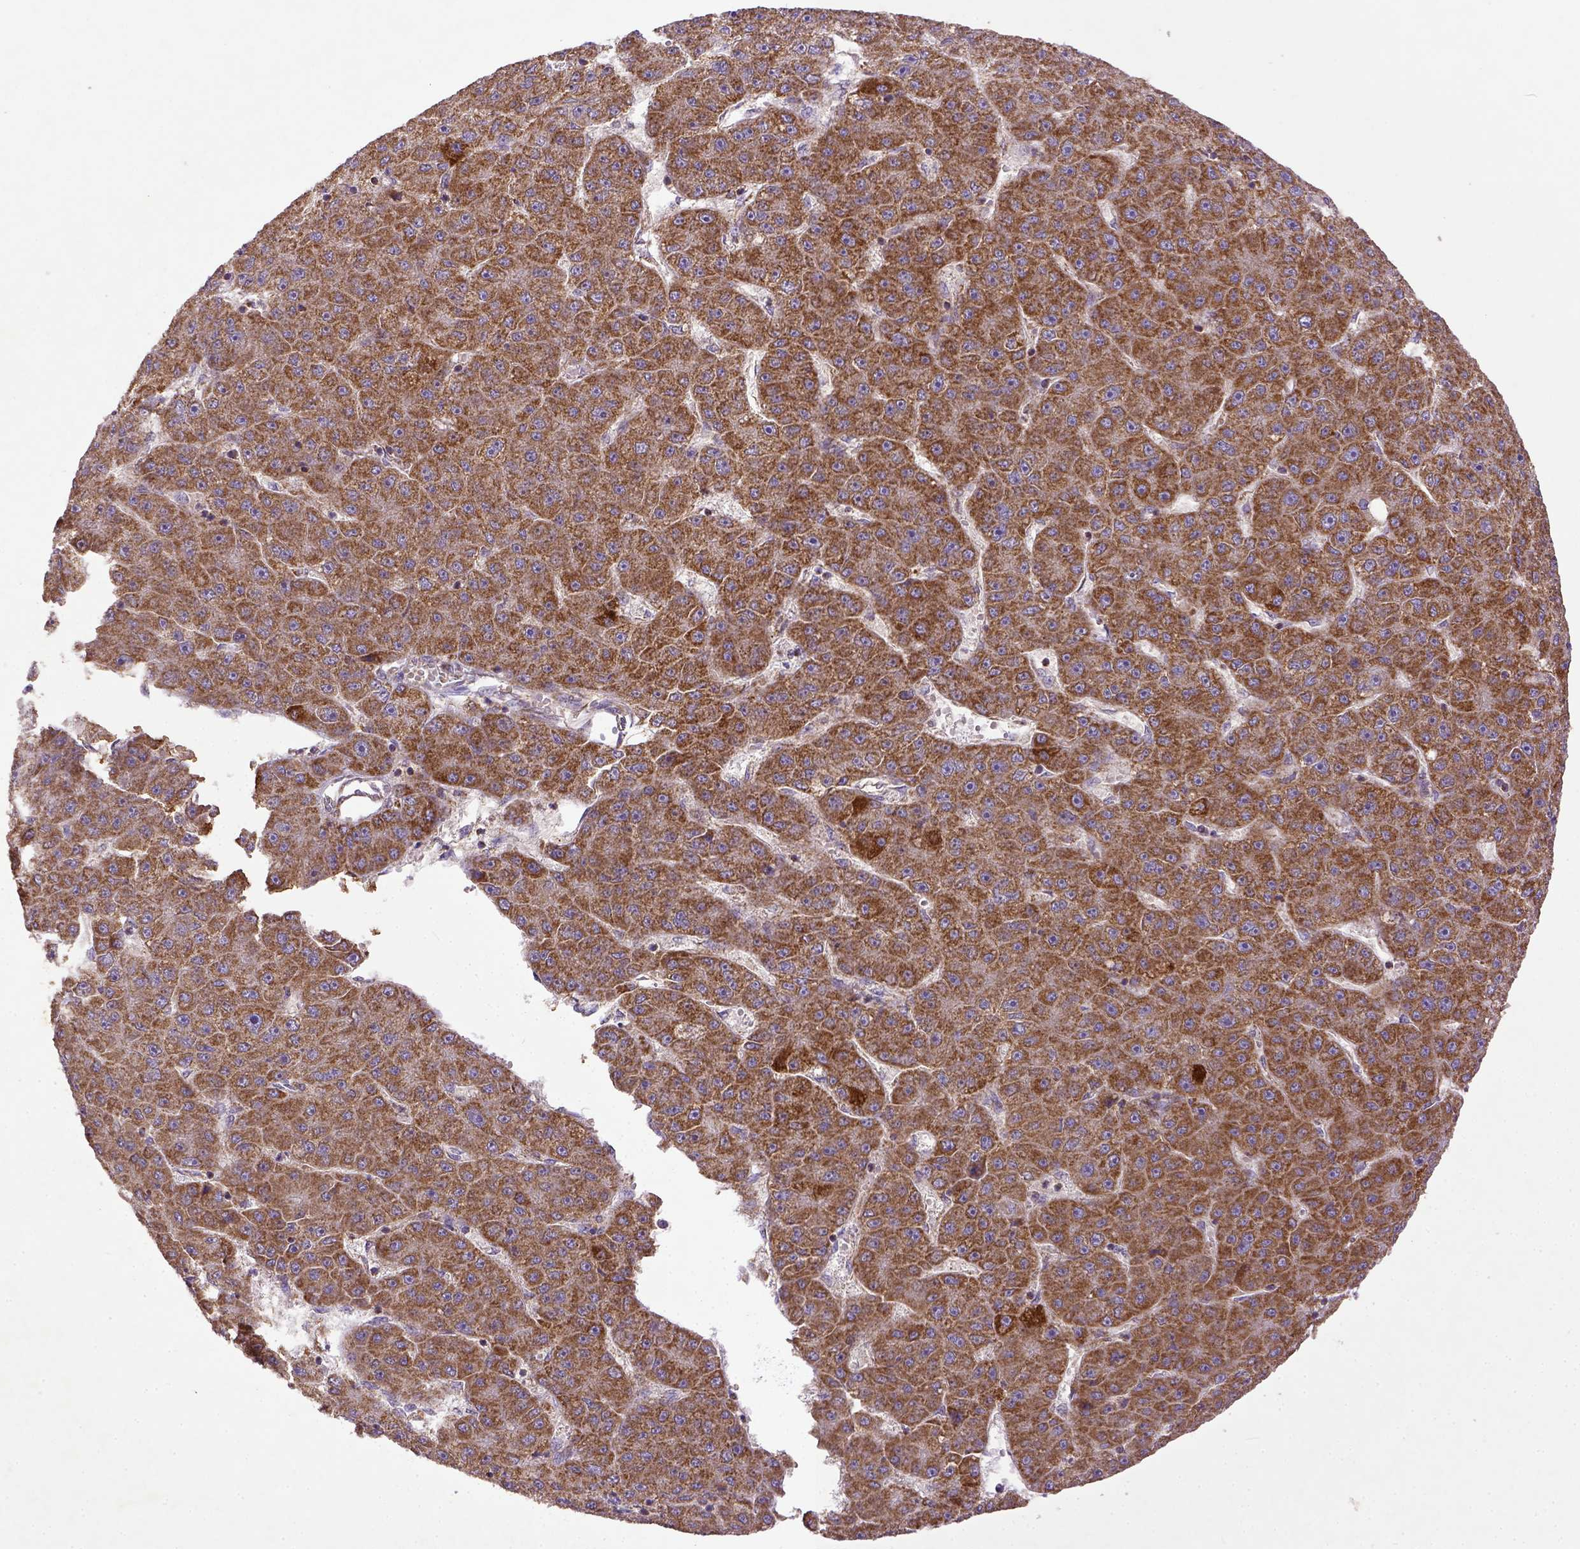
{"staining": {"intensity": "moderate", "quantity": ">75%", "location": "cytoplasmic/membranous"}, "tissue": "liver cancer", "cell_type": "Tumor cells", "image_type": "cancer", "snomed": [{"axis": "morphology", "description": "Carcinoma, Hepatocellular, NOS"}, {"axis": "topography", "description": "Liver"}], "caption": "Moderate cytoplasmic/membranous positivity for a protein is identified in approximately >75% of tumor cells of liver cancer using immunohistochemistry.", "gene": "MT-CO1", "patient": {"sex": "male", "age": 67}}